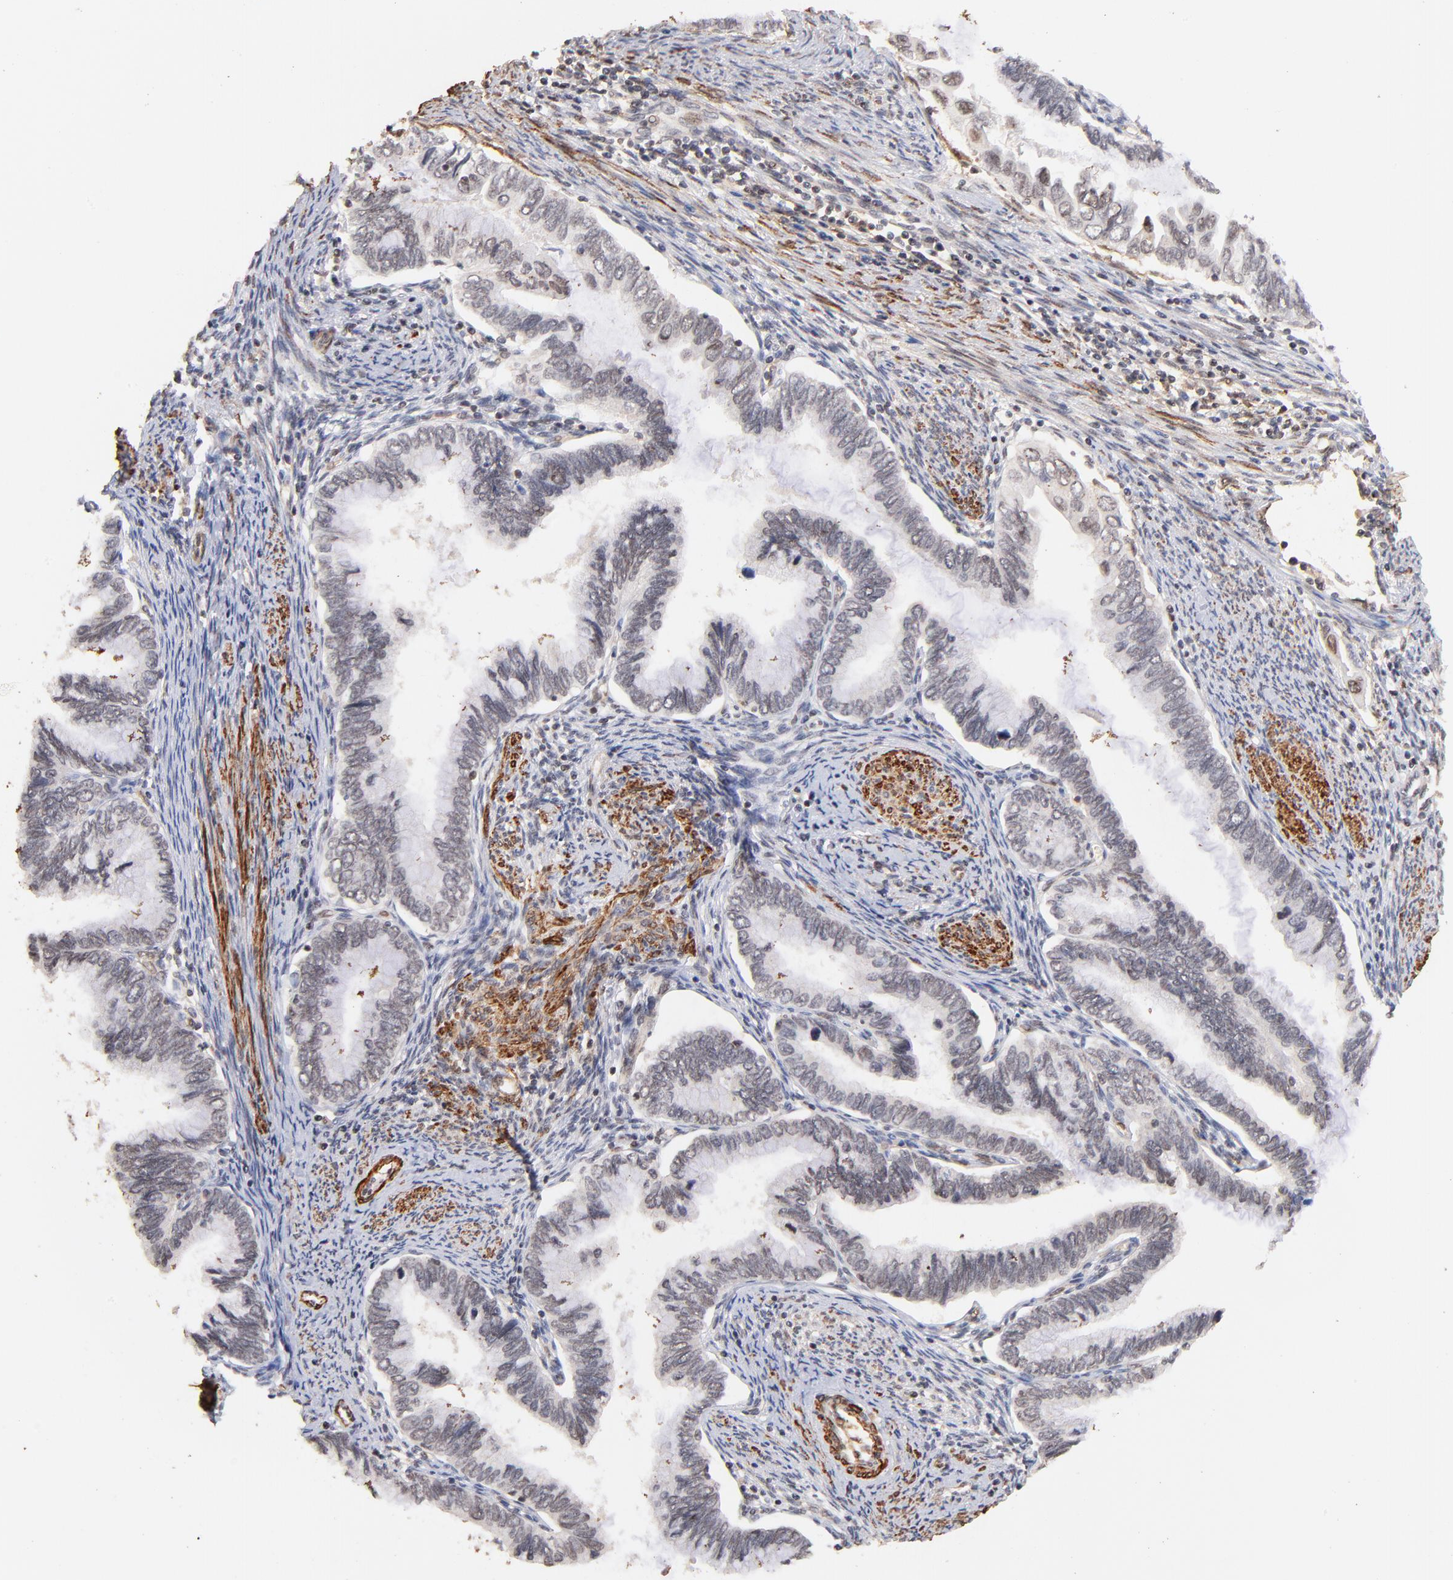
{"staining": {"intensity": "weak", "quantity": "<25%", "location": "nuclear"}, "tissue": "cervical cancer", "cell_type": "Tumor cells", "image_type": "cancer", "snomed": [{"axis": "morphology", "description": "Adenocarcinoma, NOS"}, {"axis": "topography", "description": "Cervix"}], "caption": "Immunohistochemistry (IHC) image of neoplastic tissue: human cervical adenocarcinoma stained with DAB displays no significant protein staining in tumor cells.", "gene": "ZFP92", "patient": {"sex": "female", "age": 49}}